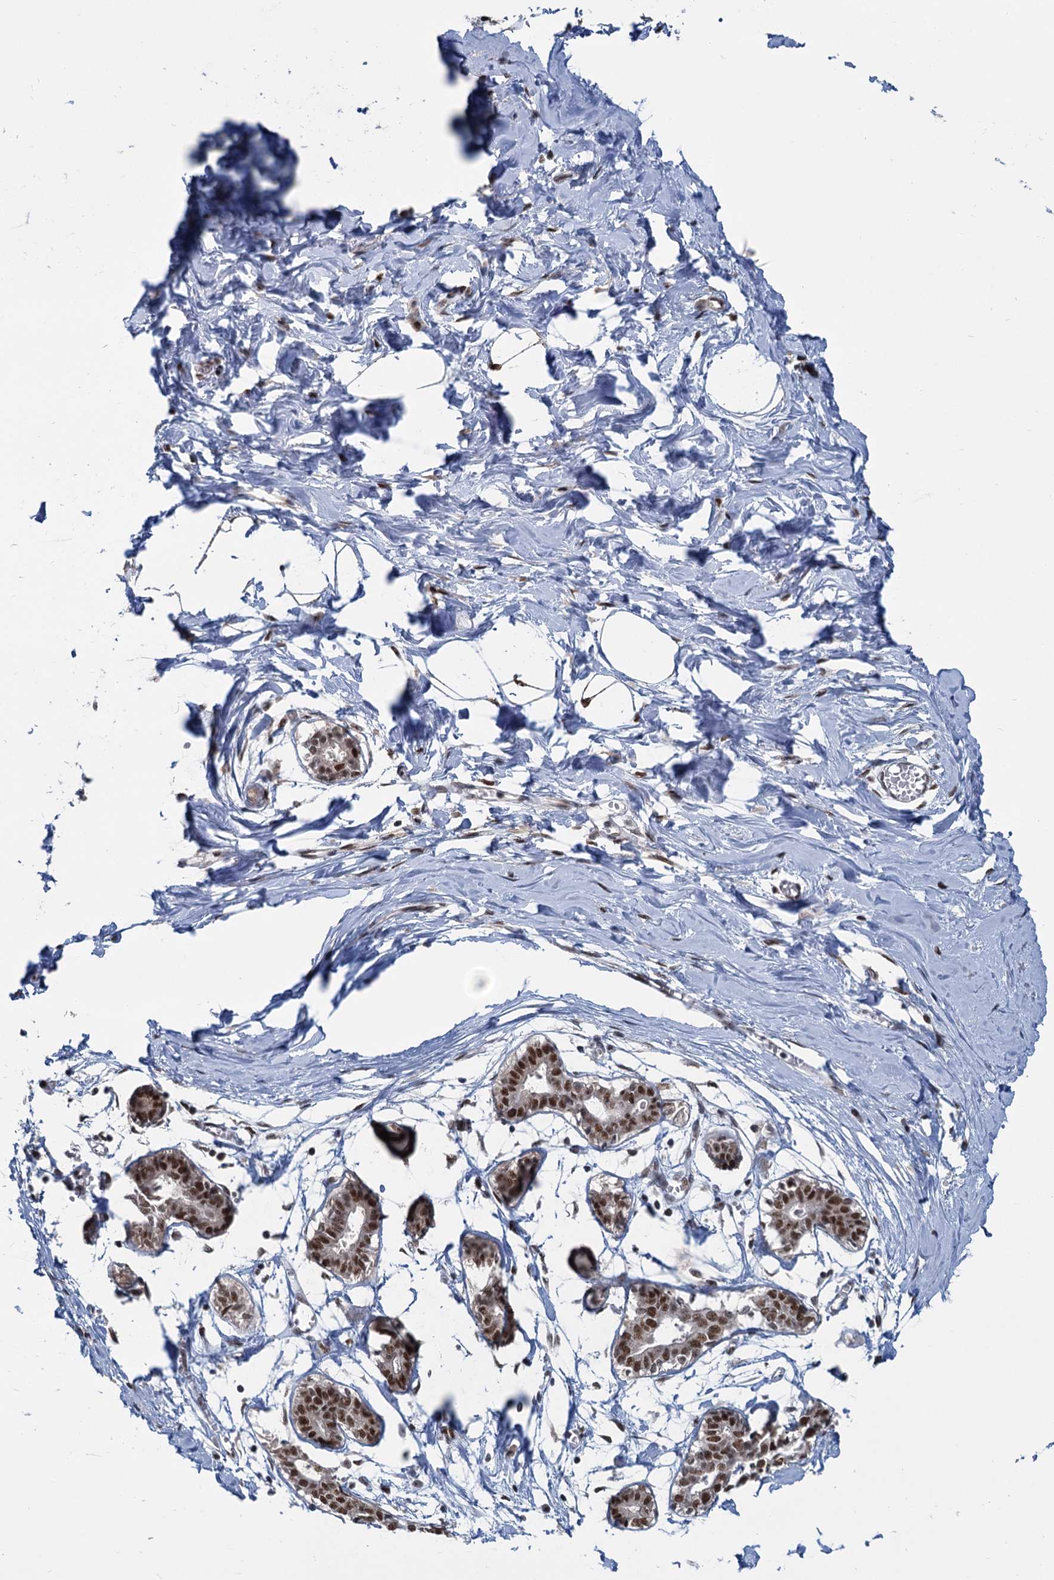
{"staining": {"intensity": "moderate", "quantity": ">75%", "location": "nuclear"}, "tissue": "breast", "cell_type": "Adipocytes", "image_type": "normal", "snomed": [{"axis": "morphology", "description": "Normal tissue, NOS"}, {"axis": "topography", "description": "Breast"}], "caption": "Immunohistochemistry image of unremarkable breast: breast stained using IHC displays medium levels of moderate protein expression localized specifically in the nuclear of adipocytes, appearing as a nuclear brown color.", "gene": "WBP4", "patient": {"sex": "female", "age": 27}}